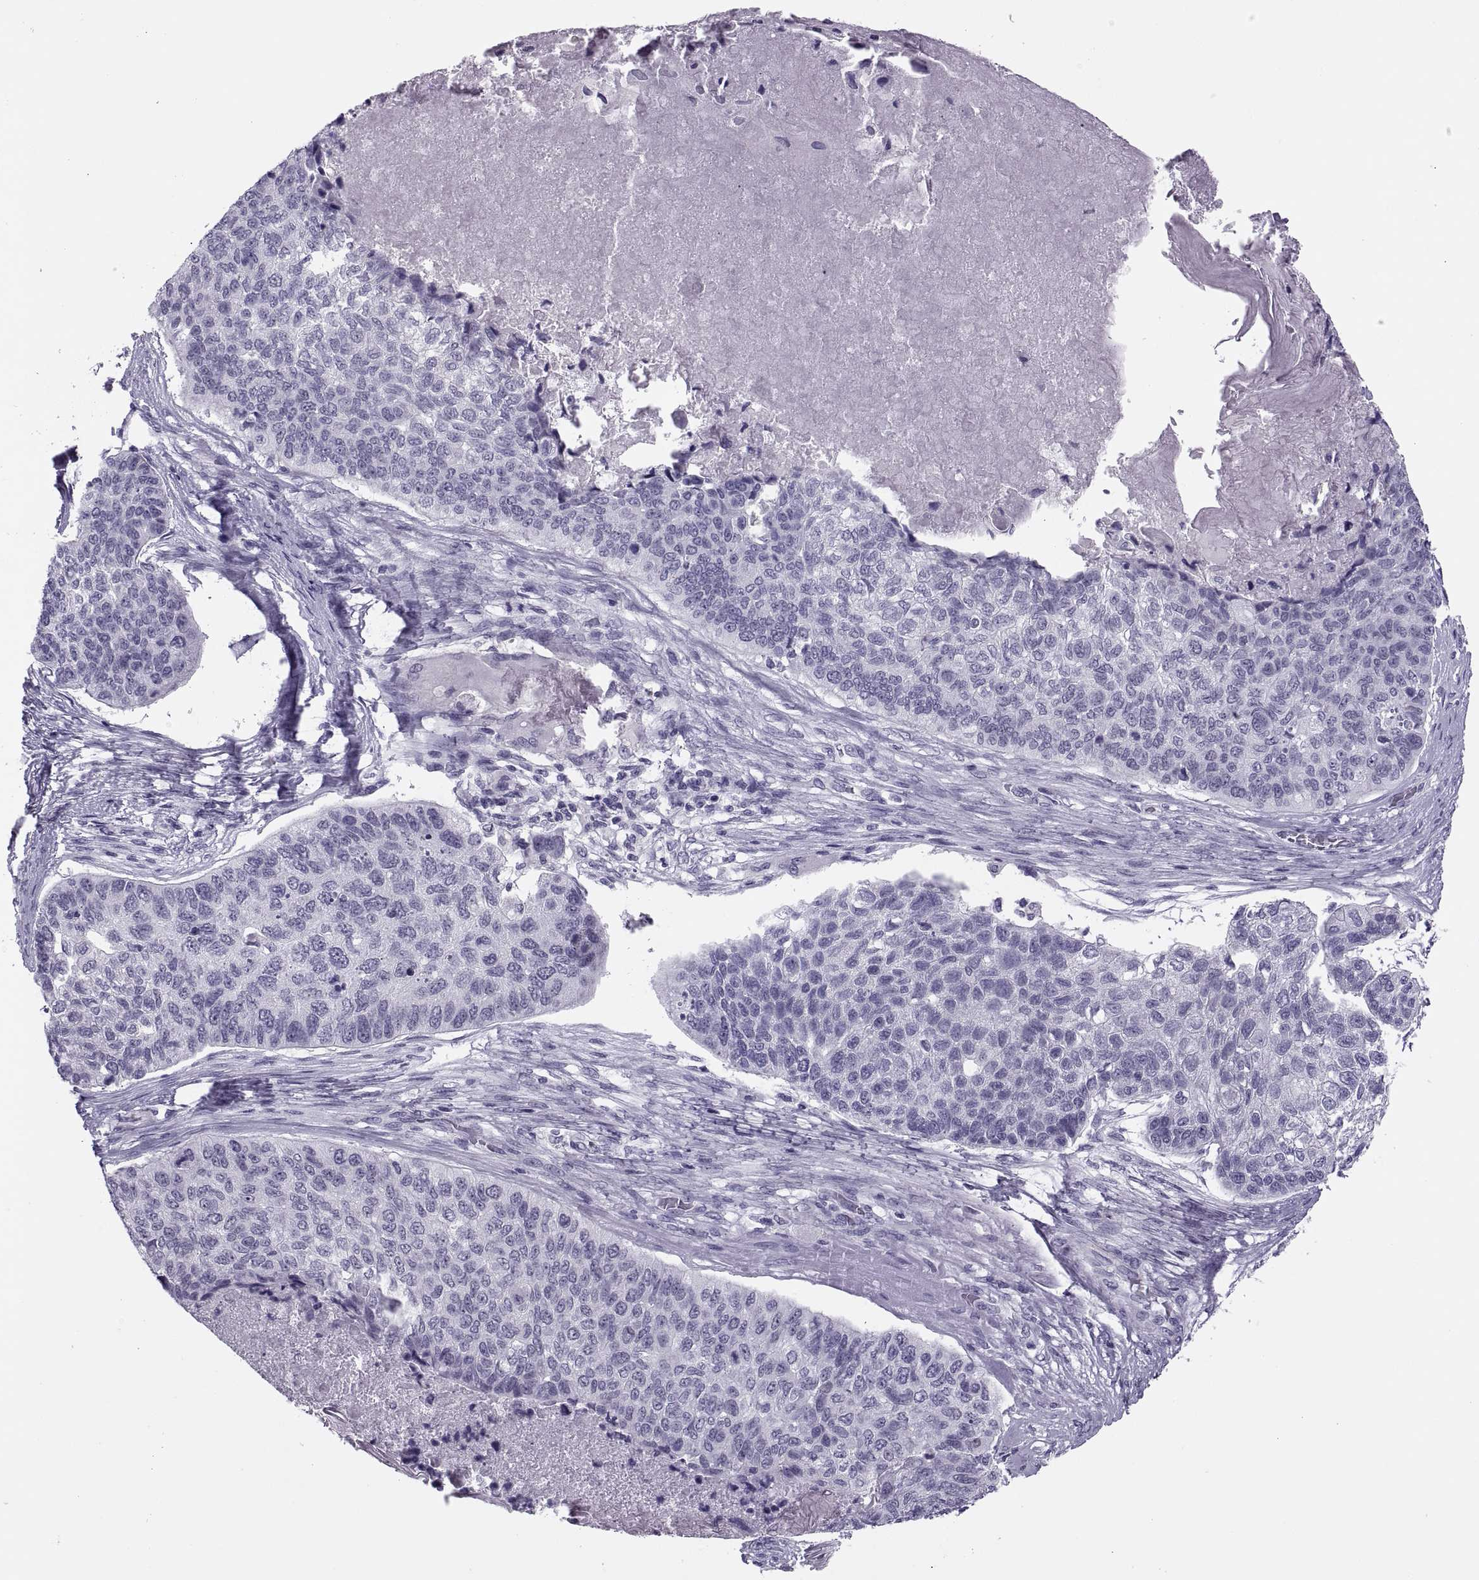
{"staining": {"intensity": "negative", "quantity": "none", "location": "none"}, "tissue": "lung cancer", "cell_type": "Tumor cells", "image_type": "cancer", "snomed": [{"axis": "morphology", "description": "Squamous cell carcinoma, NOS"}, {"axis": "topography", "description": "Lung"}], "caption": "This is a photomicrograph of IHC staining of lung cancer (squamous cell carcinoma), which shows no expression in tumor cells. Brightfield microscopy of IHC stained with DAB (brown) and hematoxylin (blue), captured at high magnification.", "gene": "SYNGR4", "patient": {"sex": "male", "age": 69}}